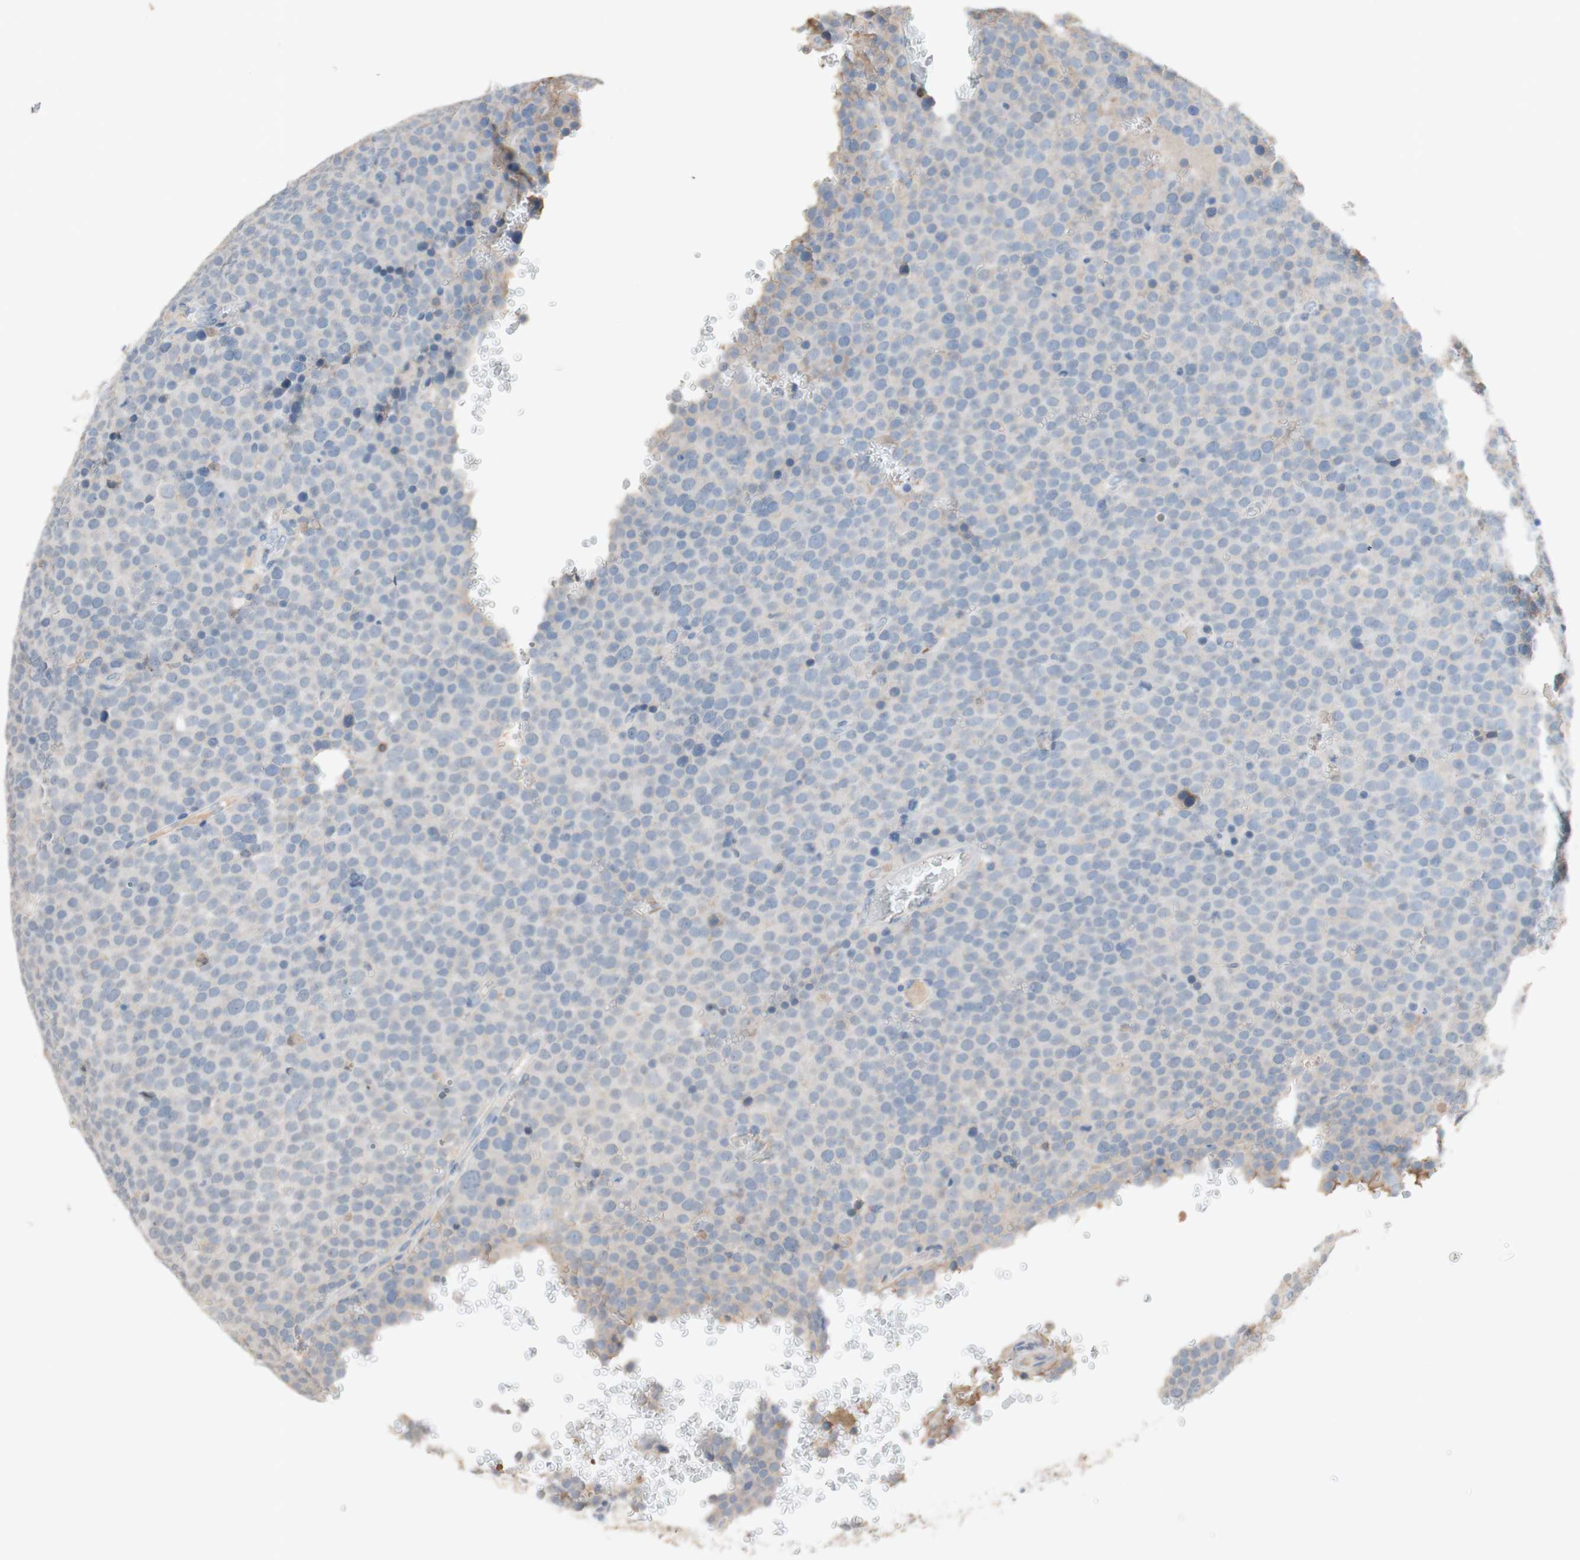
{"staining": {"intensity": "weak", "quantity": "25%-75%", "location": "cytoplasmic/membranous"}, "tissue": "testis cancer", "cell_type": "Tumor cells", "image_type": "cancer", "snomed": [{"axis": "morphology", "description": "Seminoma, NOS"}, {"axis": "topography", "description": "Testis"}], "caption": "An image of seminoma (testis) stained for a protein demonstrates weak cytoplasmic/membranous brown staining in tumor cells.", "gene": "PACSIN1", "patient": {"sex": "male", "age": 71}}